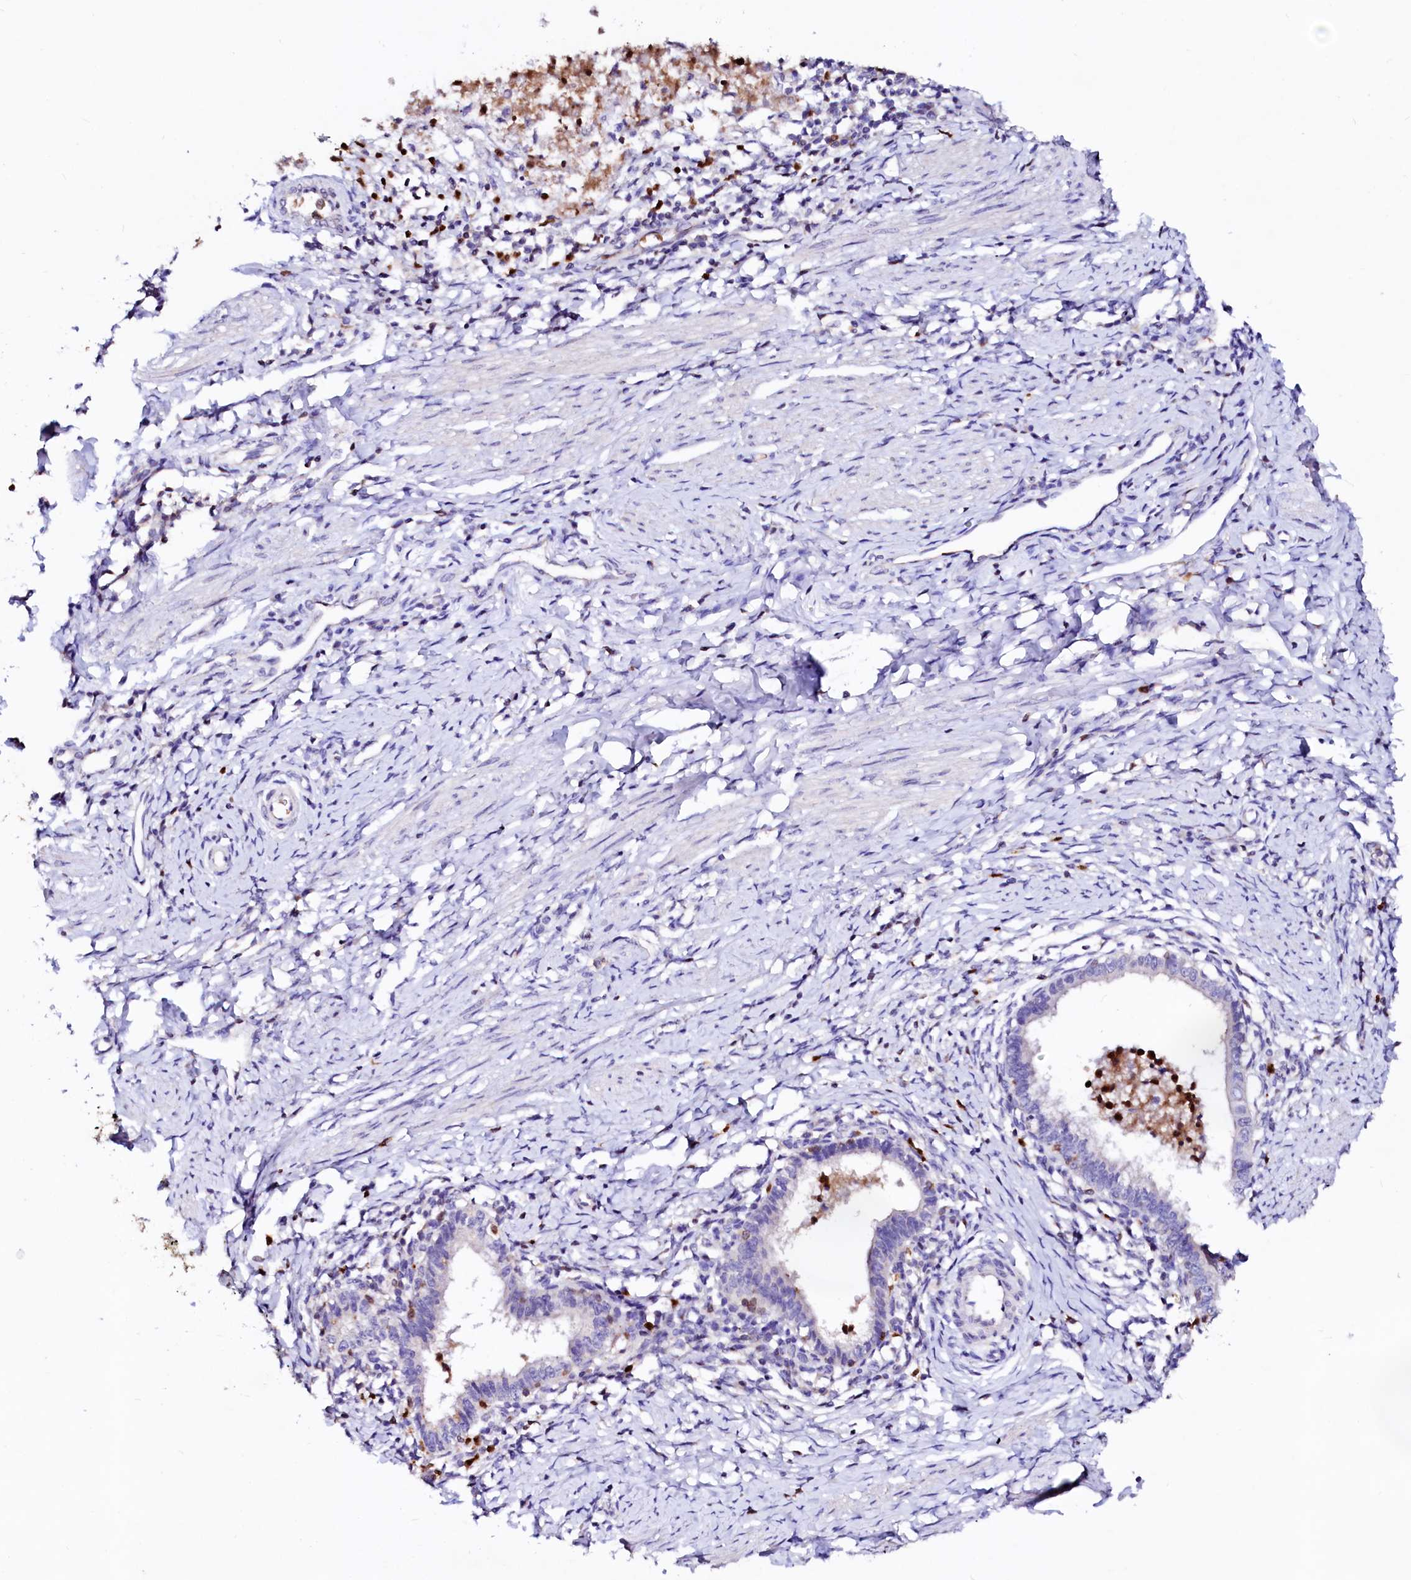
{"staining": {"intensity": "negative", "quantity": "none", "location": "none"}, "tissue": "cervical cancer", "cell_type": "Tumor cells", "image_type": "cancer", "snomed": [{"axis": "morphology", "description": "Adenocarcinoma, NOS"}, {"axis": "topography", "description": "Cervix"}], "caption": "High magnification brightfield microscopy of cervical cancer stained with DAB (brown) and counterstained with hematoxylin (blue): tumor cells show no significant staining.", "gene": "RAB27A", "patient": {"sex": "female", "age": 36}}